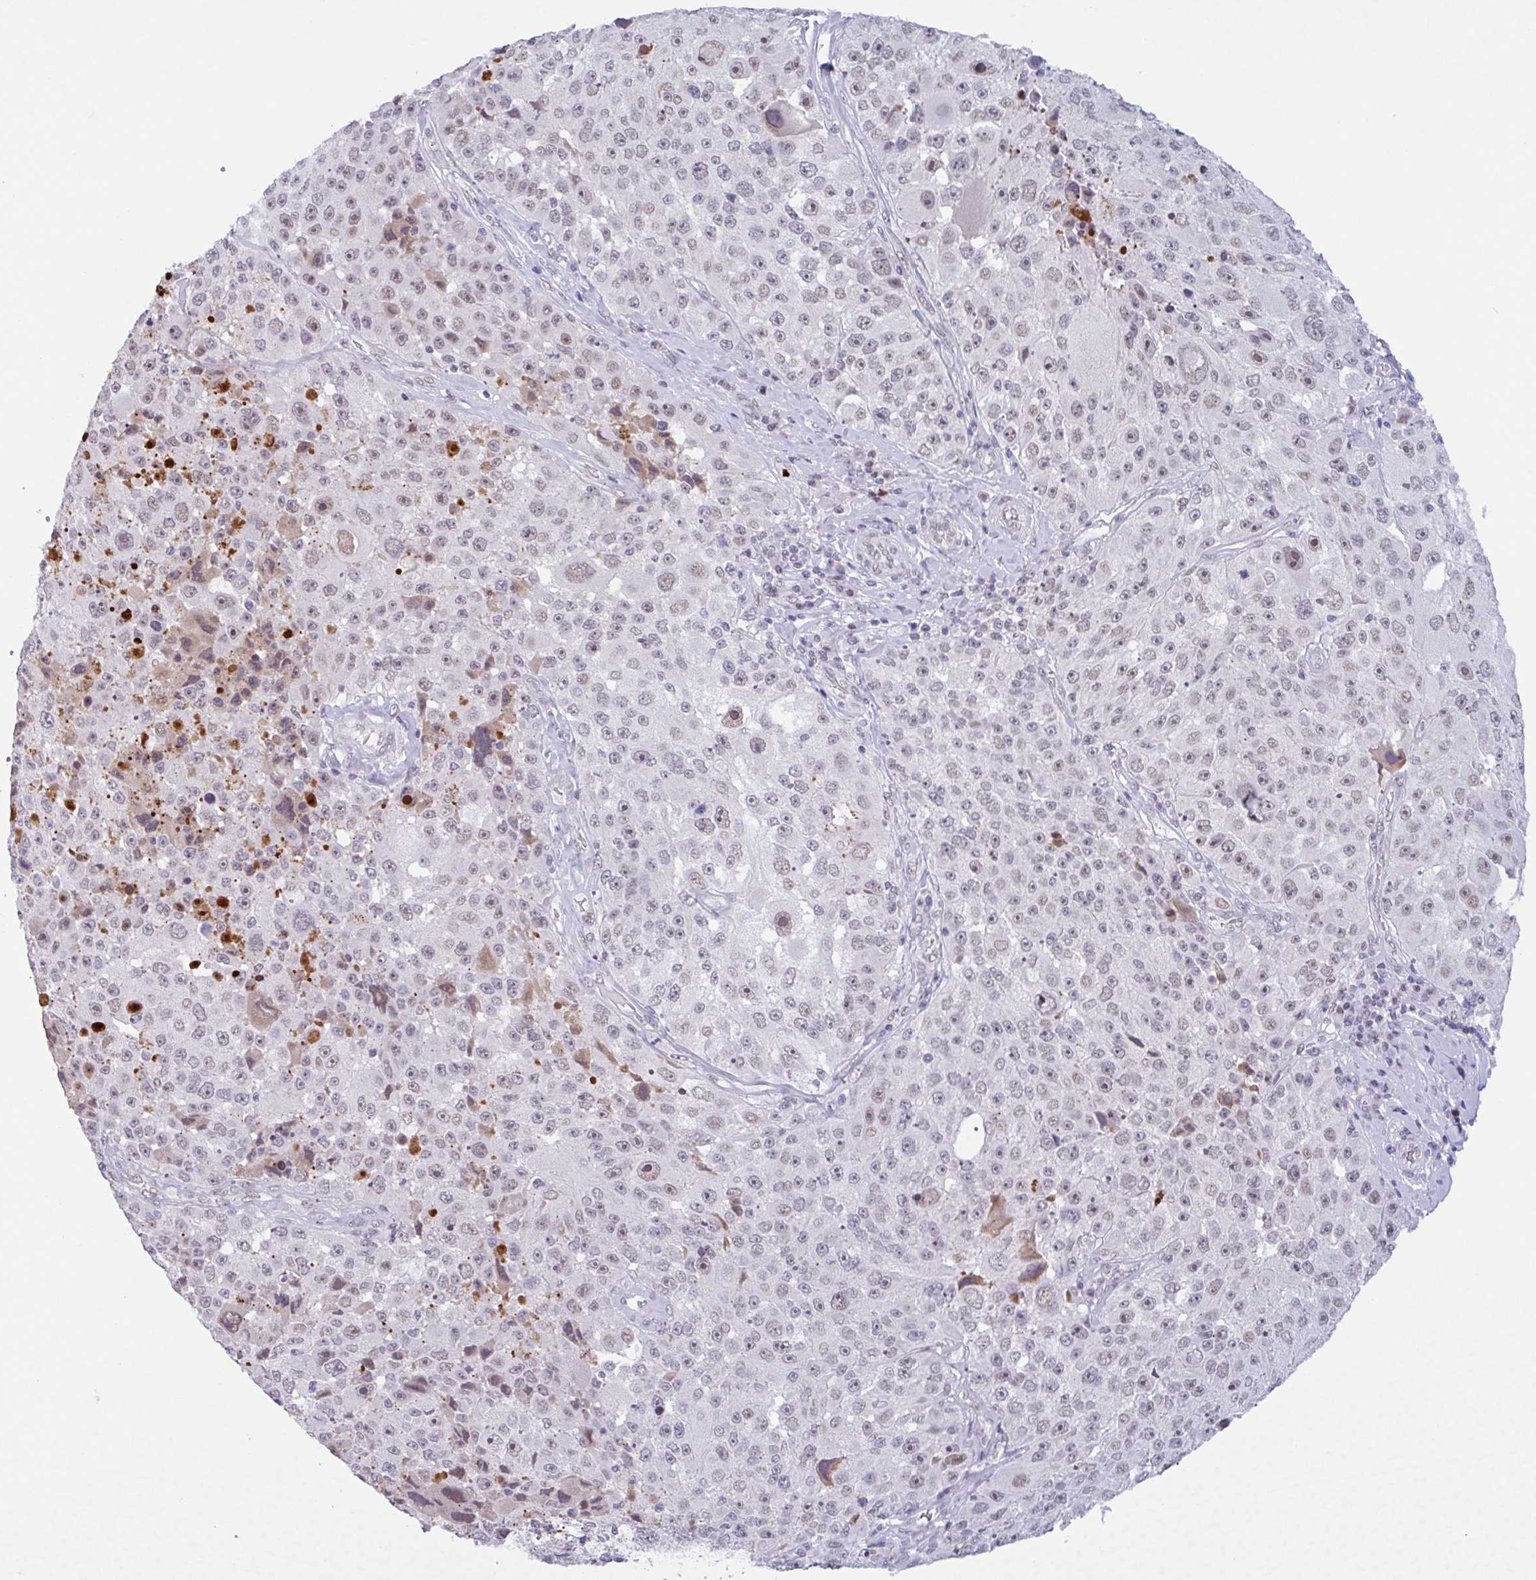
{"staining": {"intensity": "moderate", "quantity": "25%-75%", "location": "nuclear"}, "tissue": "melanoma", "cell_type": "Tumor cells", "image_type": "cancer", "snomed": [{"axis": "morphology", "description": "Malignant melanoma, Metastatic site"}, {"axis": "topography", "description": "Lymph node"}], "caption": "About 25%-75% of tumor cells in human malignant melanoma (metastatic site) exhibit moderate nuclear protein positivity as visualized by brown immunohistochemical staining.", "gene": "PLG", "patient": {"sex": "male", "age": 62}}